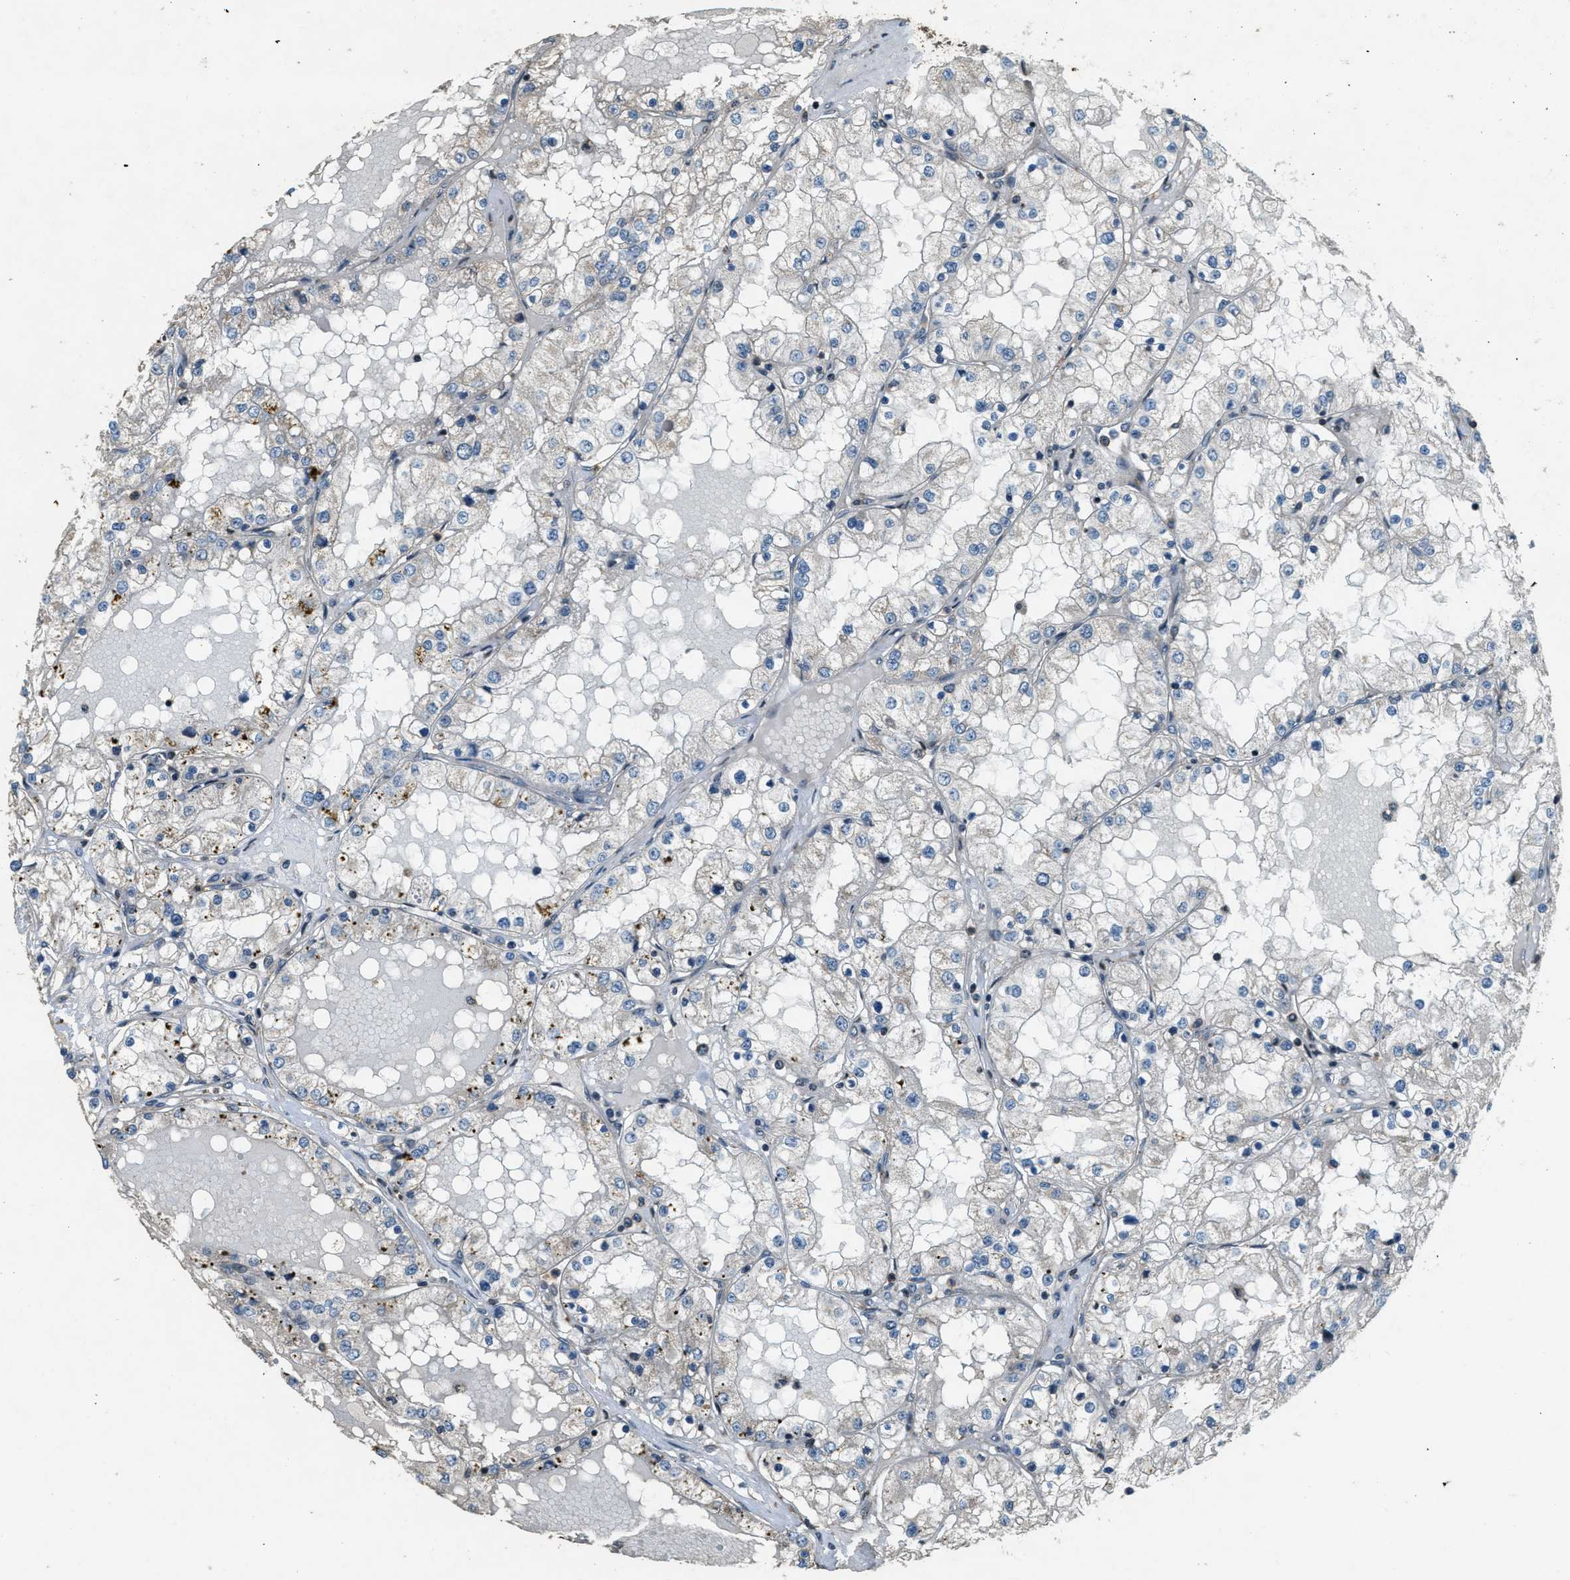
{"staining": {"intensity": "negative", "quantity": "none", "location": "none"}, "tissue": "renal cancer", "cell_type": "Tumor cells", "image_type": "cancer", "snomed": [{"axis": "morphology", "description": "Adenocarcinoma, NOS"}, {"axis": "topography", "description": "Kidney"}], "caption": "A high-resolution photomicrograph shows IHC staining of adenocarcinoma (renal), which exhibits no significant positivity in tumor cells. (DAB immunohistochemistry (IHC) visualized using brightfield microscopy, high magnification).", "gene": "MED21", "patient": {"sex": "male", "age": 68}}